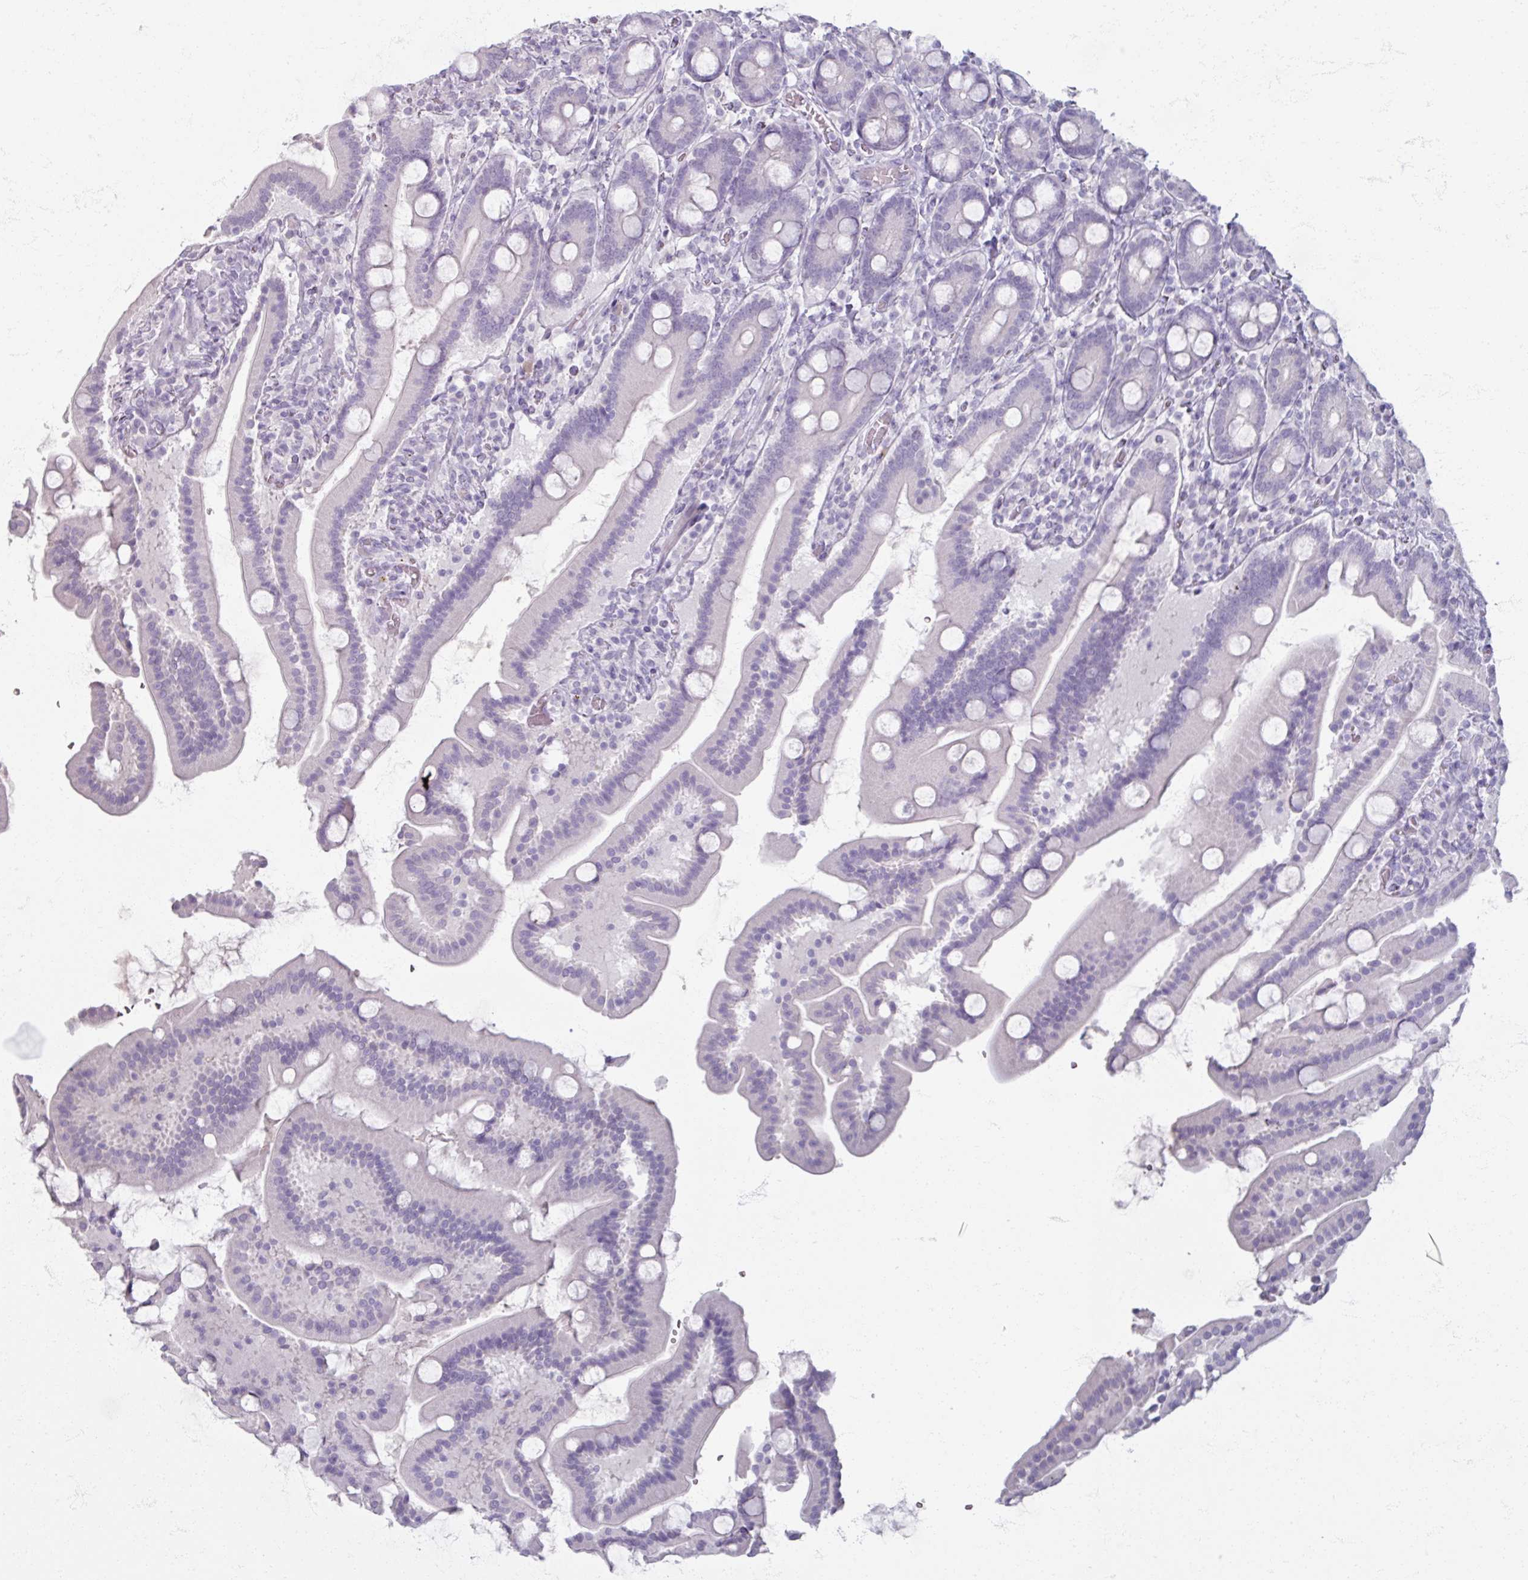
{"staining": {"intensity": "negative", "quantity": "none", "location": "none"}, "tissue": "duodenum", "cell_type": "Glandular cells", "image_type": "normal", "snomed": [{"axis": "morphology", "description": "Normal tissue, NOS"}, {"axis": "topography", "description": "Duodenum"}], "caption": "Histopathology image shows no protein positivity in glandular cells of normal duodenum. (DAB immunohistochemistry (IHC) with hematoxylin counter stain).", "gene": "TG", "patient": {"sex": "male", "age": 55}}